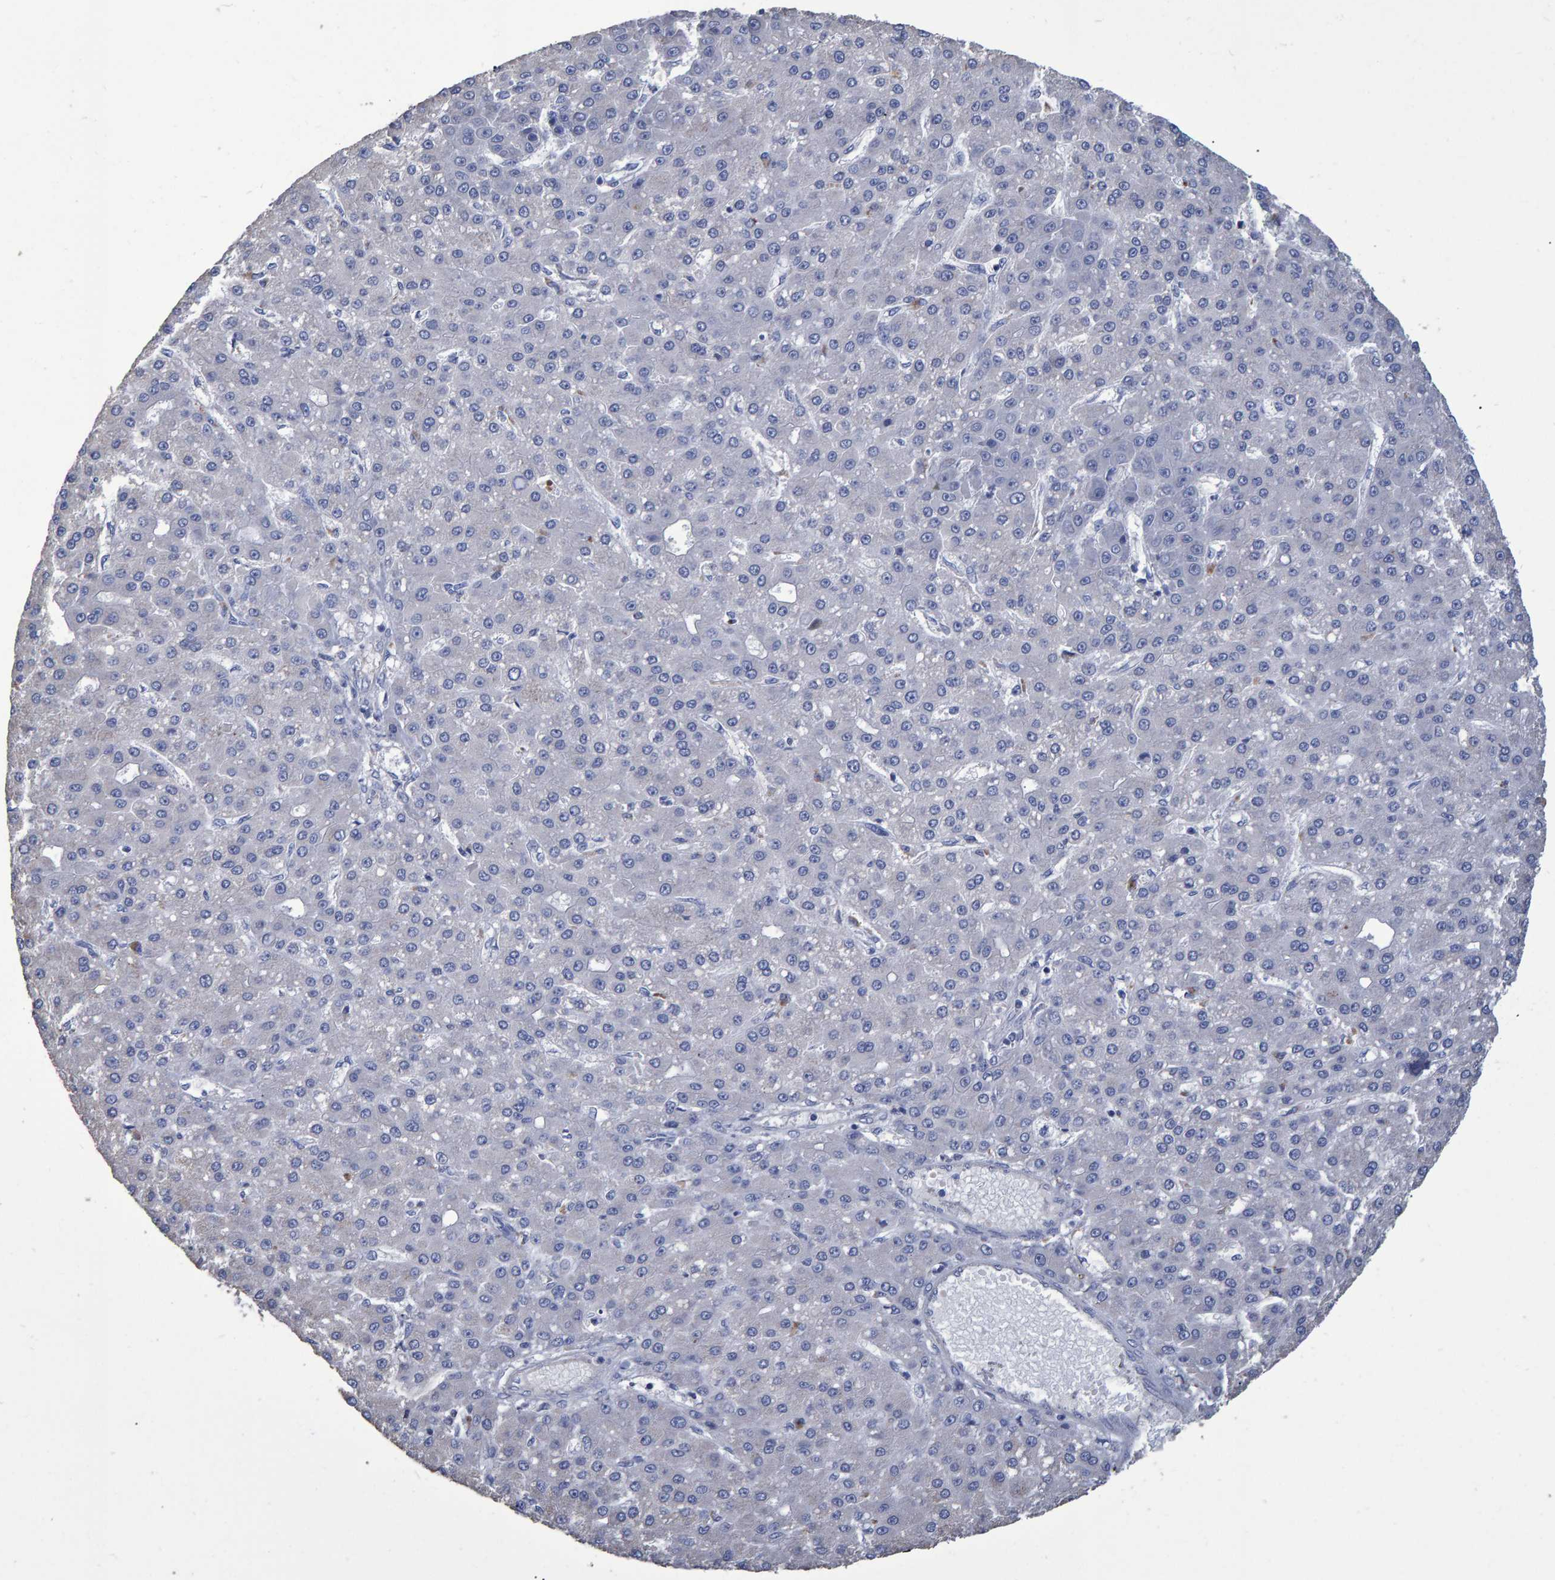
{"staining": {"intensity": "negative", "quantity": "none", "location": "none"}, "tissue": "liver cancer", "cell_type": "Tumor cells", "image_type": "cancer", "snomed": [{"axis": "morphology", "description": "Carcinoma, Hepatocellular, NOS"}, {"axis": "topography", "description": "Liver"}], "caption": "This is an immunohistochemistry (IHC) photomicrograph of hepatocellular carcinoma (liver). There is no expression in tumor cells.", "gene": "HEMGN", "patient": {"sex": "male", "age": 67}}